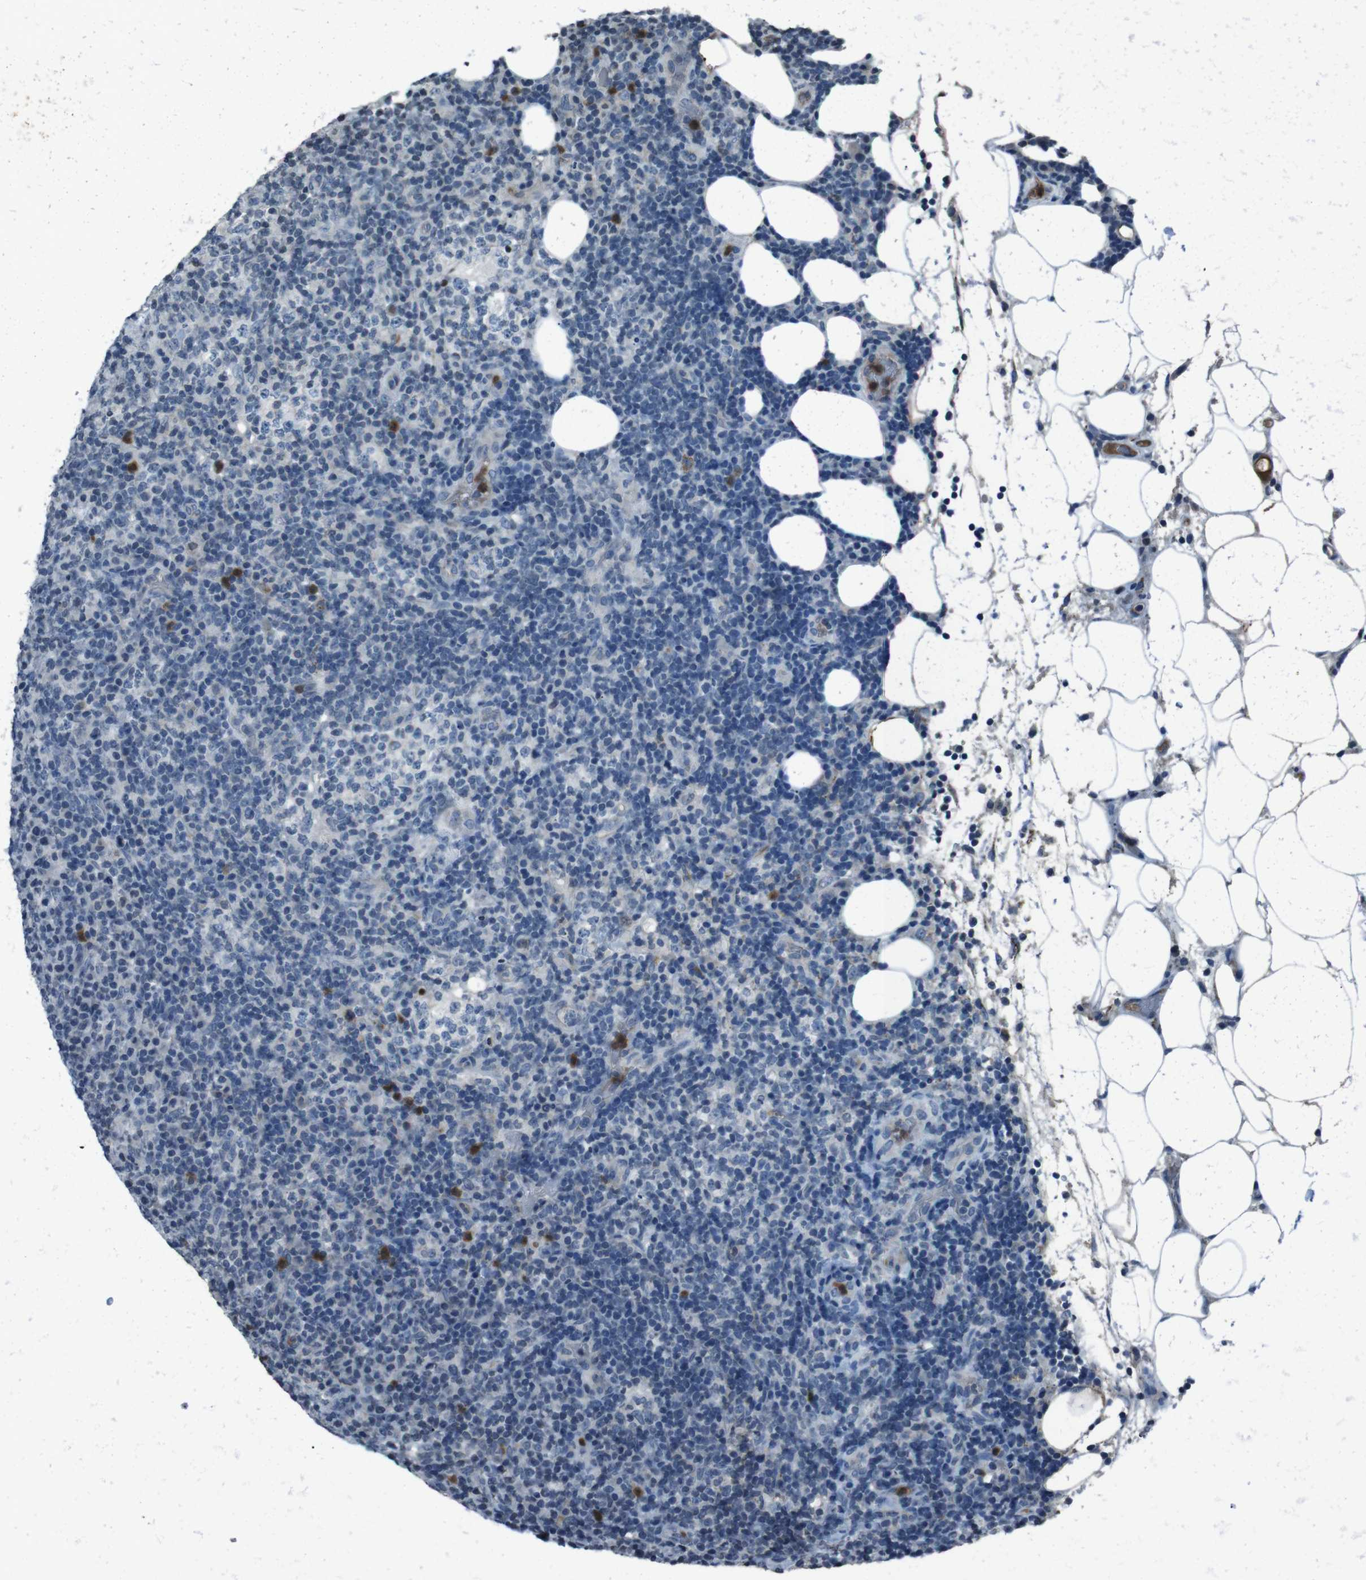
{"staining": {"intensity": "negative", "quantity": "none", "location": "none"}, "tissue": "lymphoma", "cell_type": "Tumor cells", "image_type": "cancer", "snomed": [{"axis": "morphology", "description": "Malignant lymphoma, non-Hodgkin's type, High grade"}, {"axis": "topography", "description": "Lymph node"}], "caption": "Immunohistochemical staining of human lymphoma displays no significant expression in tumor cells. (DAB (3,3'-diaminobenzidine) immunohistochemistry, high magnification).", "gene": "UGT1A6", "patient": {"sex": "female", "age": 76}}